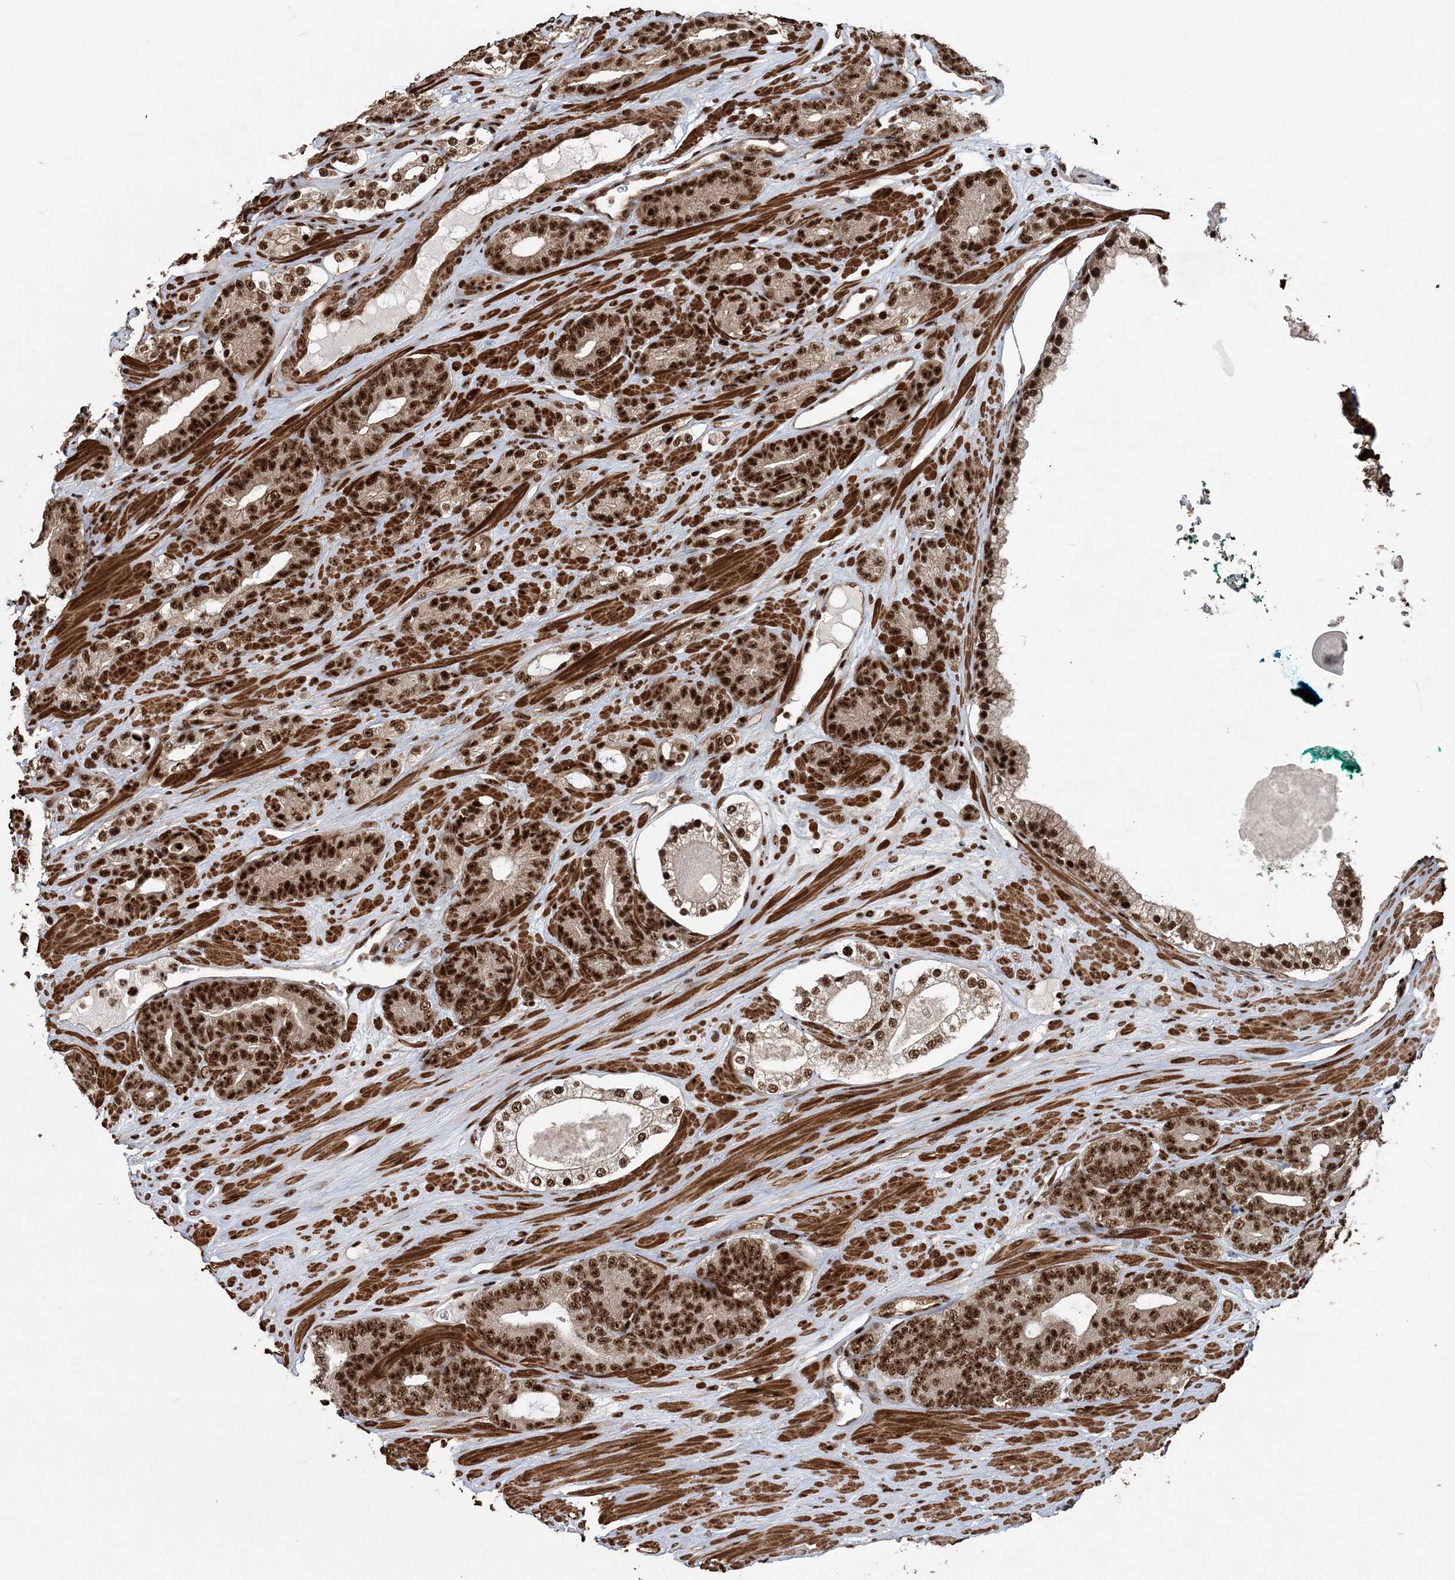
{"staining": {"intensity": "strong", "quantity": ">75%", "location": "nuclear"}, "tissue": "prostate cancer", "cell_type": "Tumor cells", "image_type": "cancer", "snomed": [{"axis": "morphology", "description": "Adenocarcinoma, Low grade"}, {"axis": "topography", "description": "Prostate"}], "caption": "Immunohistochemistry (DAB) staining of prostate cancer (low-grade adenocarcinoma) shows strong nuclear protein positivity in about >75% of tumor cells.", "gene": "EXOSC8", "patient": {"sex": "male", "age": 63}}